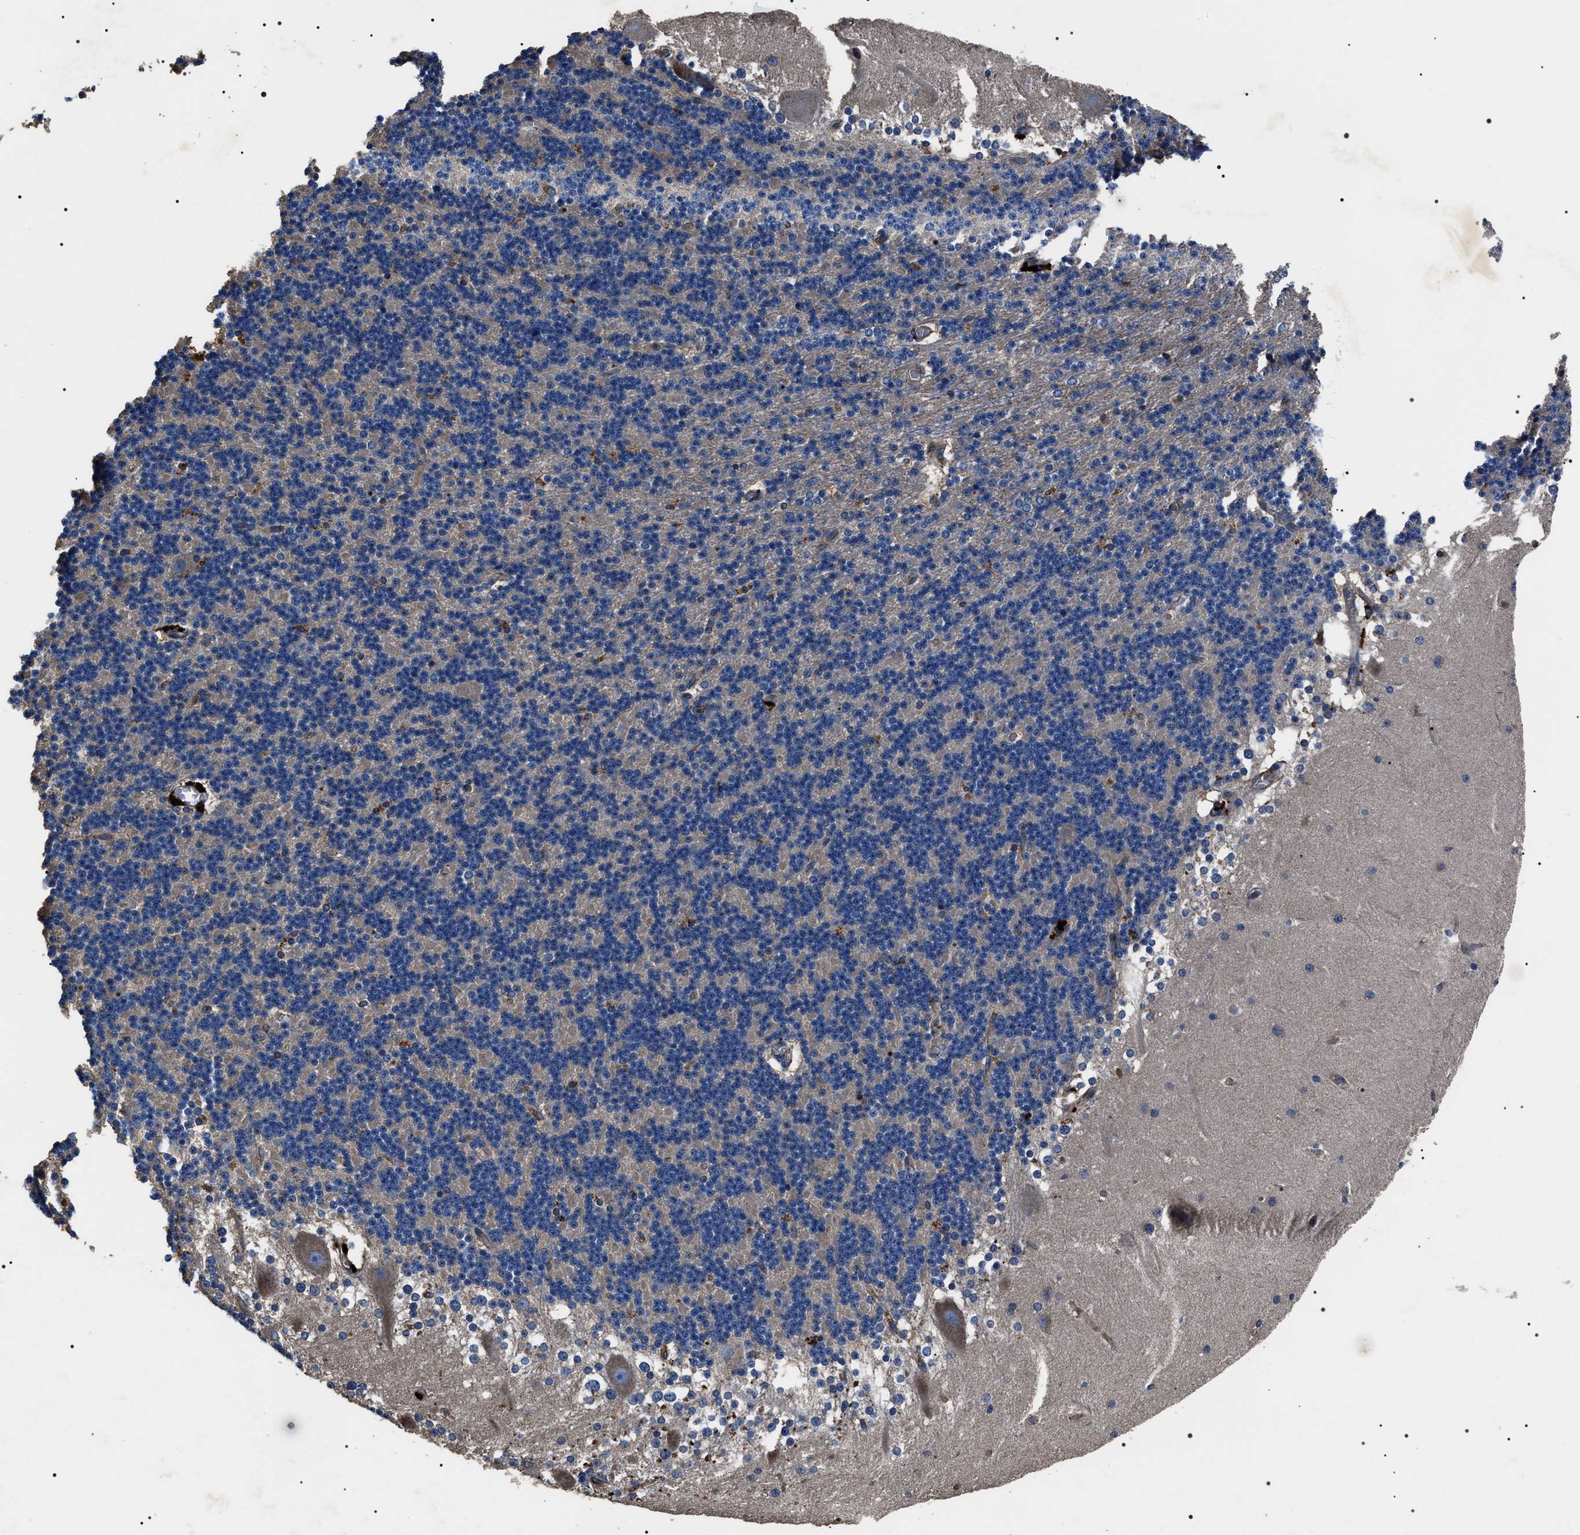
{"staining": {"intensity": "negative", "quantity": "none", "location": "none"}, "tissue": "cerebellum", "cell_type": "Cells in granular layer", "image_type": "normal", "snomed": [{"axis": "morphology", "description": "Normal tissue, NOS"}, {"axis": "topography", "description": "Cerebellum"}], "caption": "Cells in granular layer are negative for protein expression in normal human cerebellum. (Brightfield microscopy of DAB (3,3'-diaminobenzidine) IHC at high magnification).", "gene": "HSCB", "patient": {"sex": "female", "age": 19}}